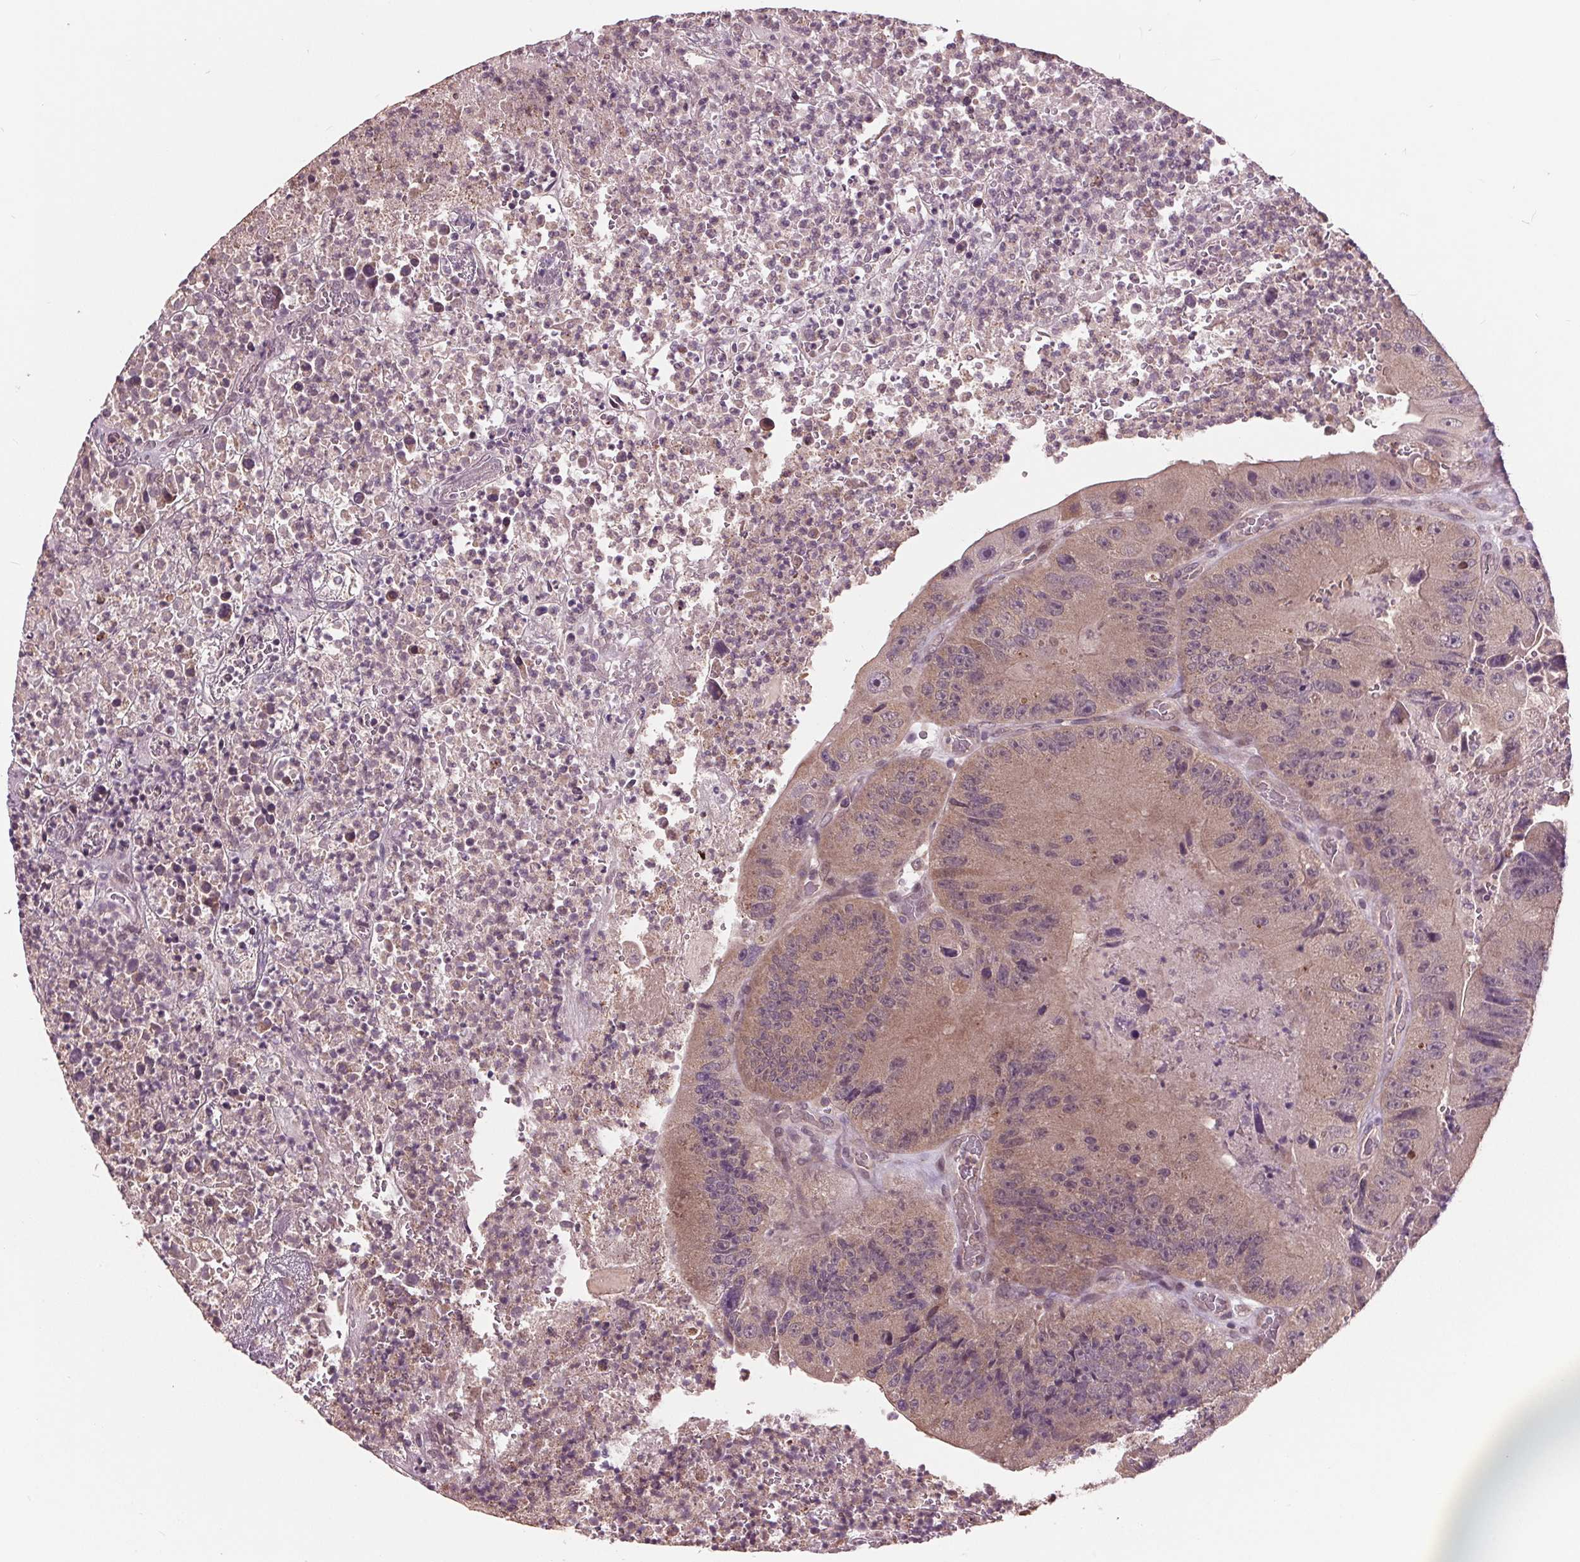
{"staining": {"intensity": "weak", "quantity": ">75%", "location": "cytoplasmic/membranous"}, "tissue": "colorectal cancer", "cell_type": "Tumor cells", "image_type": "cancer", "snomed": [{"axis": "morphology", "description": "Adenocarcinoma, NOS"}, {"axis": "topography", "description": "Colon"}], "caption": "Immunohistochemical staining of colorectal adenocarcinoma reveals low levels of weak cytoplasmic/membranous protein expression in approximately >75% of tumor cells.", "gene": "MAPK8", "patient": {"sex": "female", "age": 86}}